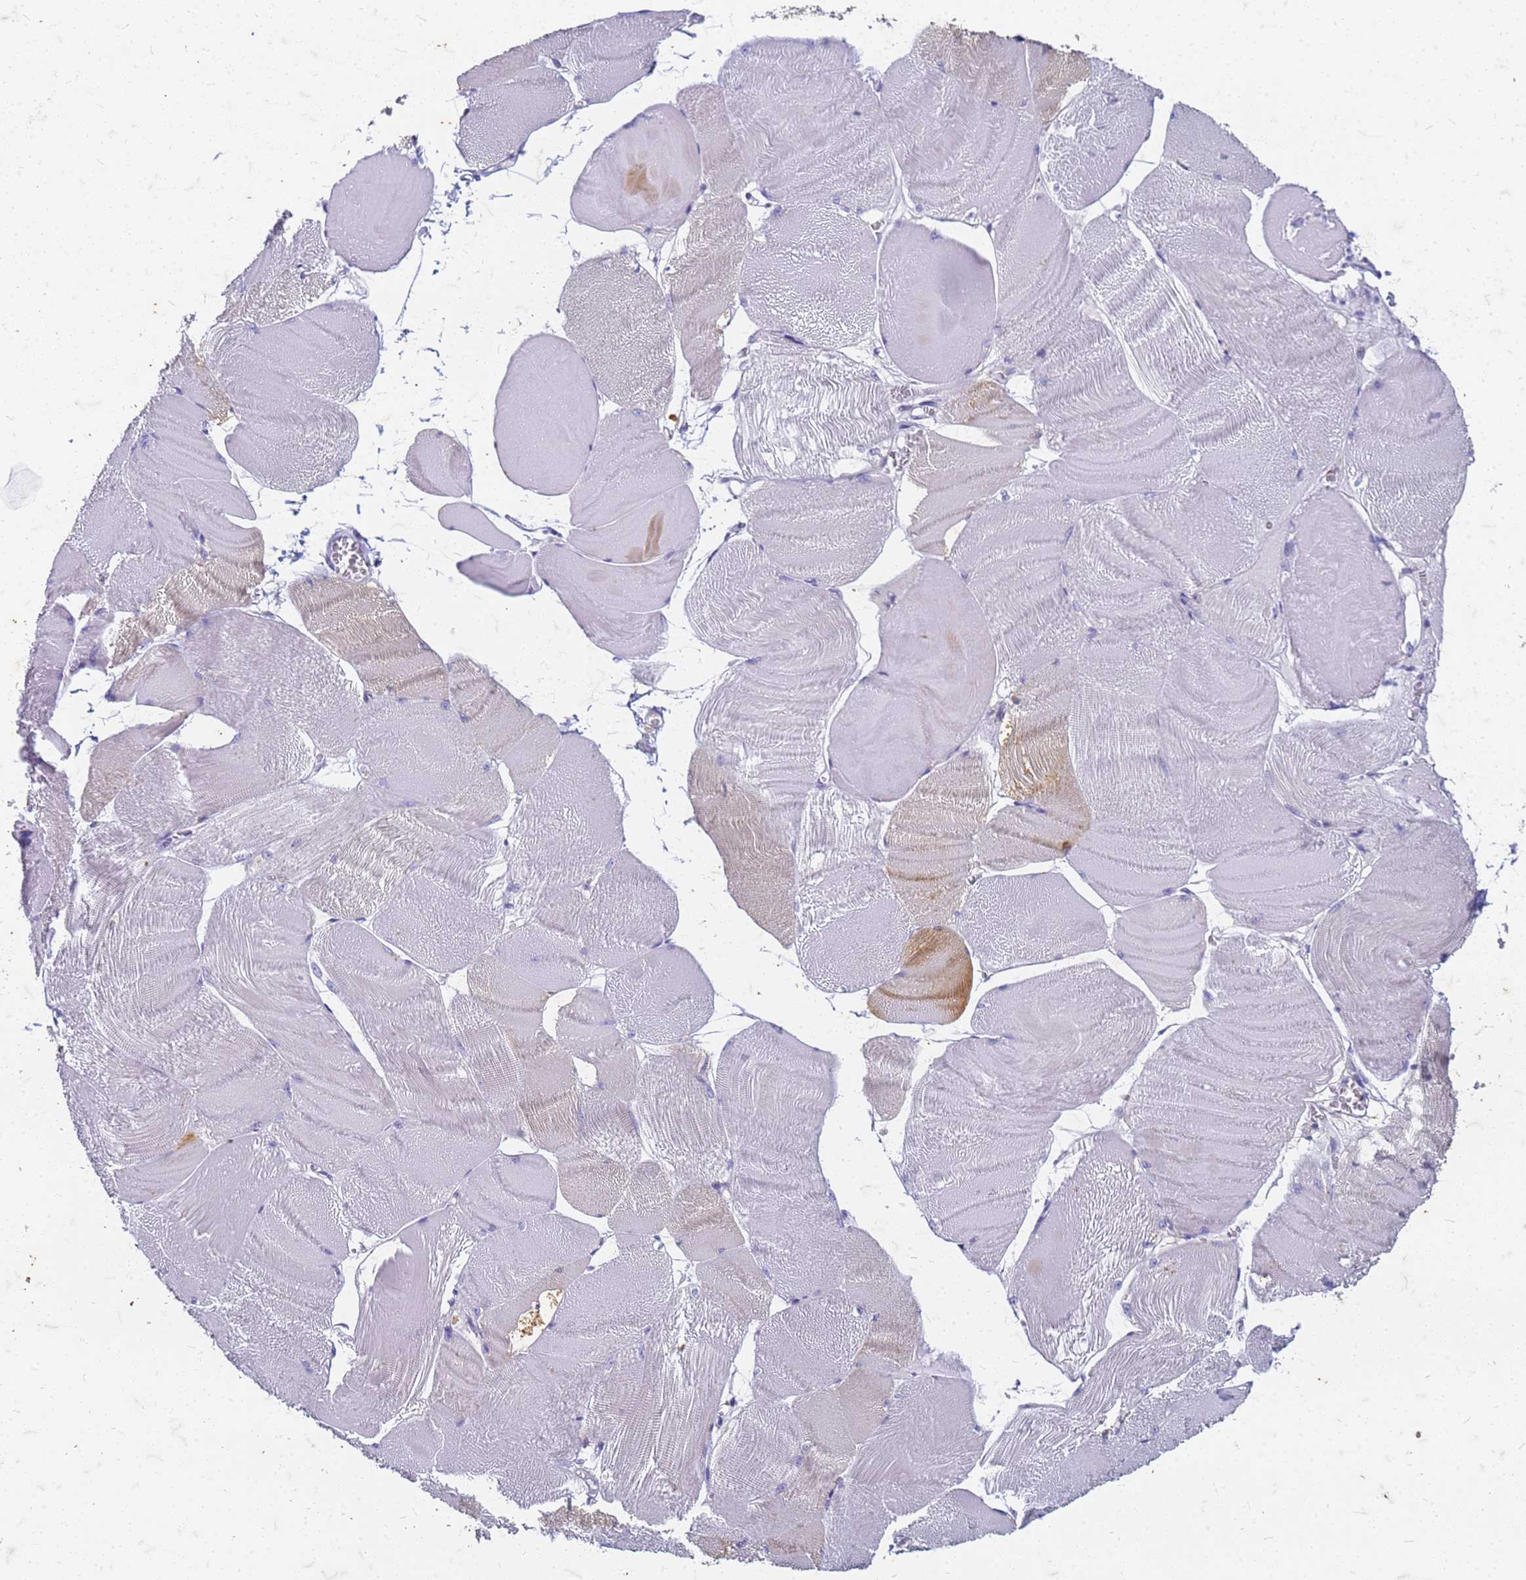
{"staining": {"intensity": "moderate", "quantity": "<25%", "location": "cytoplasmic/membranous"}, "tissue": "skeletal muscle", "cell_type": "Myocytes", "image_type": "normal", "snomed": [{"axis": "morphology", "description": "Normal tissue, NOS"}, {"axis": "morphology", "description": "Basal cell carcinoma"}, {"axis": "topography", "description": "Skeletal muscle"}], "caption": "Immunohistochemical staining of unremarkable human skeletal muscle displays <25% levels of moderate cytoplasmic/membranous protein positivity in approximately <25% of myocytes.", "gene": "TRIM64B", "patient": {"sex": "female", "age": 64}}